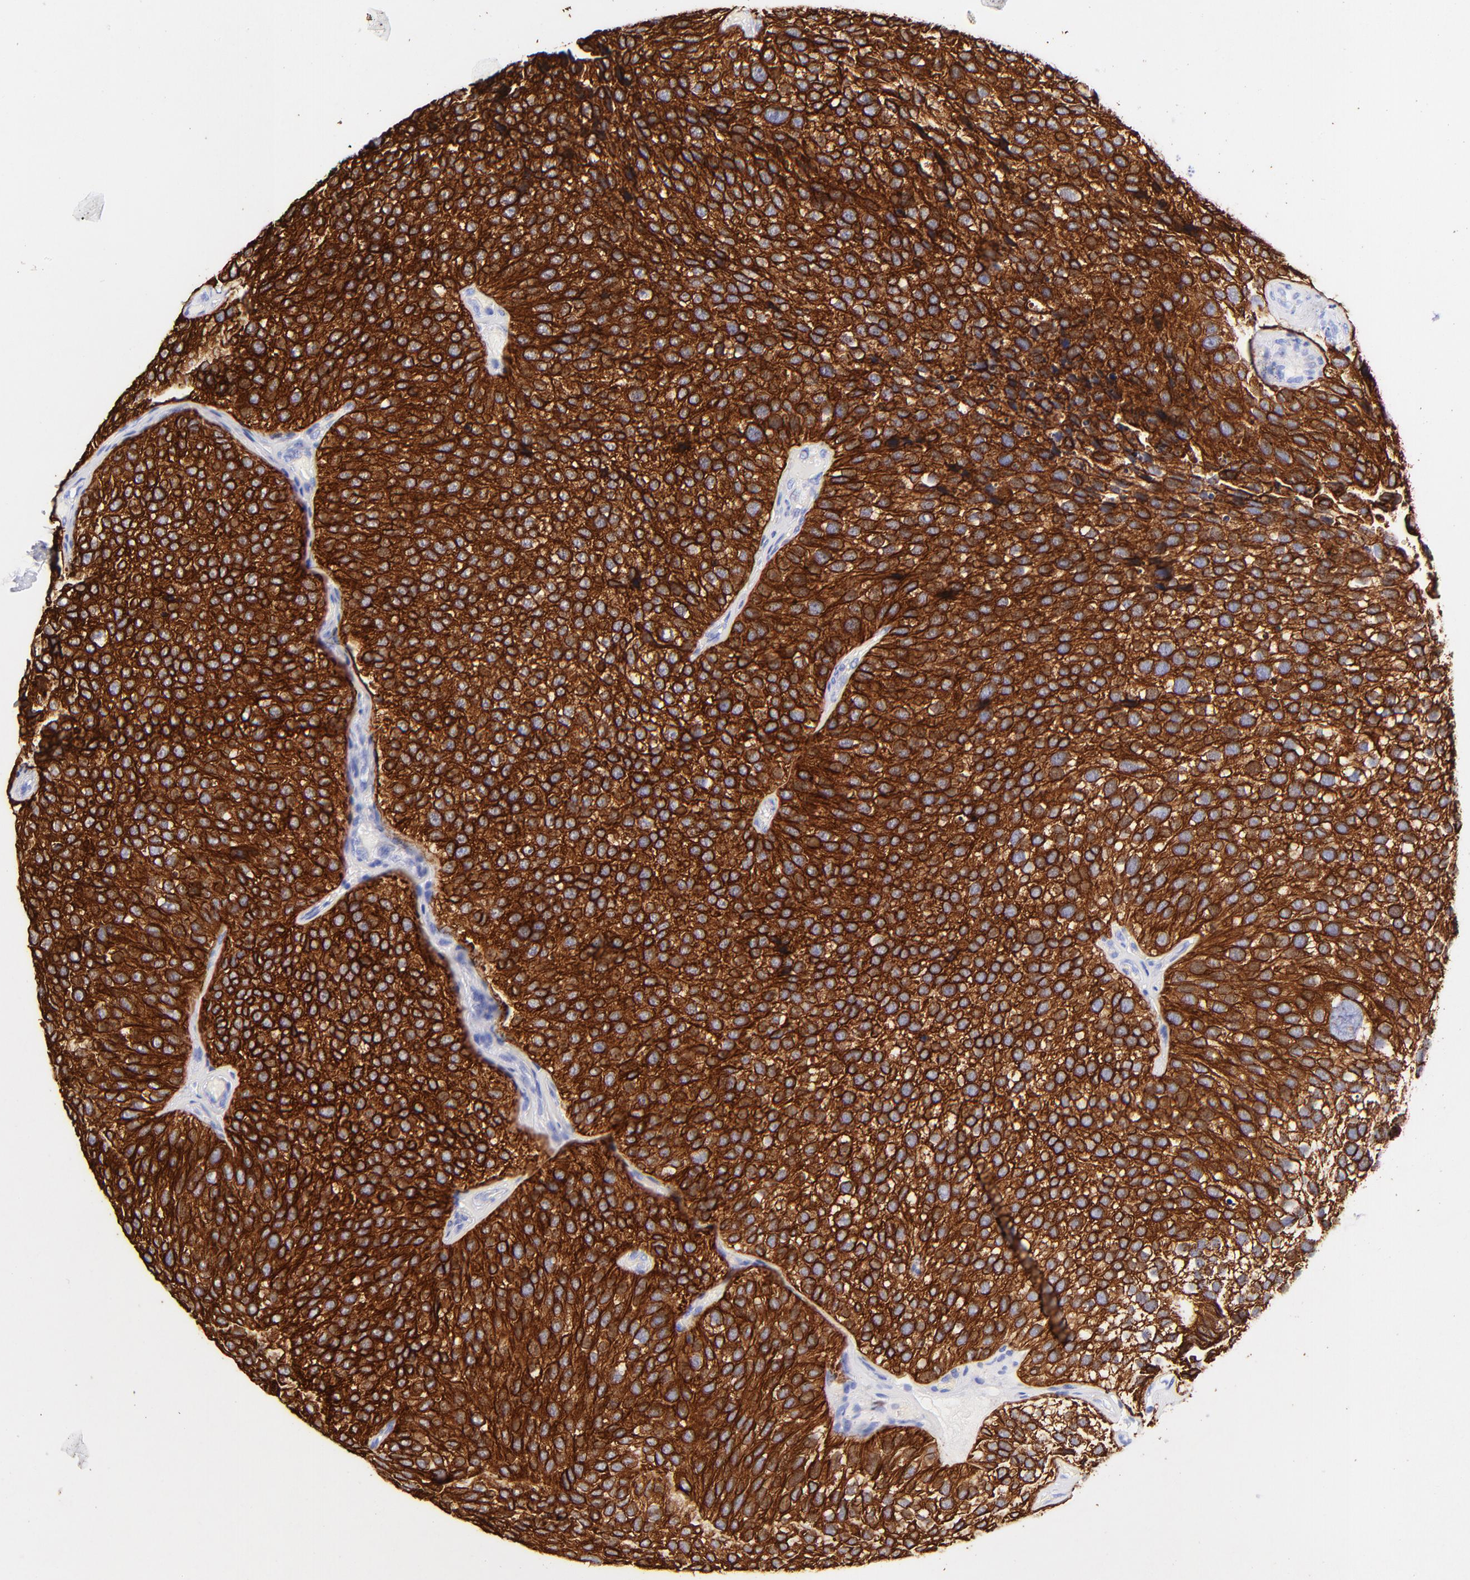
{"staining": {"intensity": "strong", "quantity": ">75%", "location": "cytoplasmic/membranous"}, "tissue": "urothelial cancer", "cell_type": "Tumor cells", "image_type": "cancer", "snomed": [{"axis": "morphology", "description": "Urothelial carcinoma, High grade"}, {"axis": "topography", "description": "Urinary bladder"}], "caption": "High-grade urothelial carcinoma tissue exhibits strong cytoplasmic/membranous expression in about >75% of tumor cells, visualized by immunohistochemistry.", "gene": "KRT19", "patient": {"sex": "male", "age": 72}}